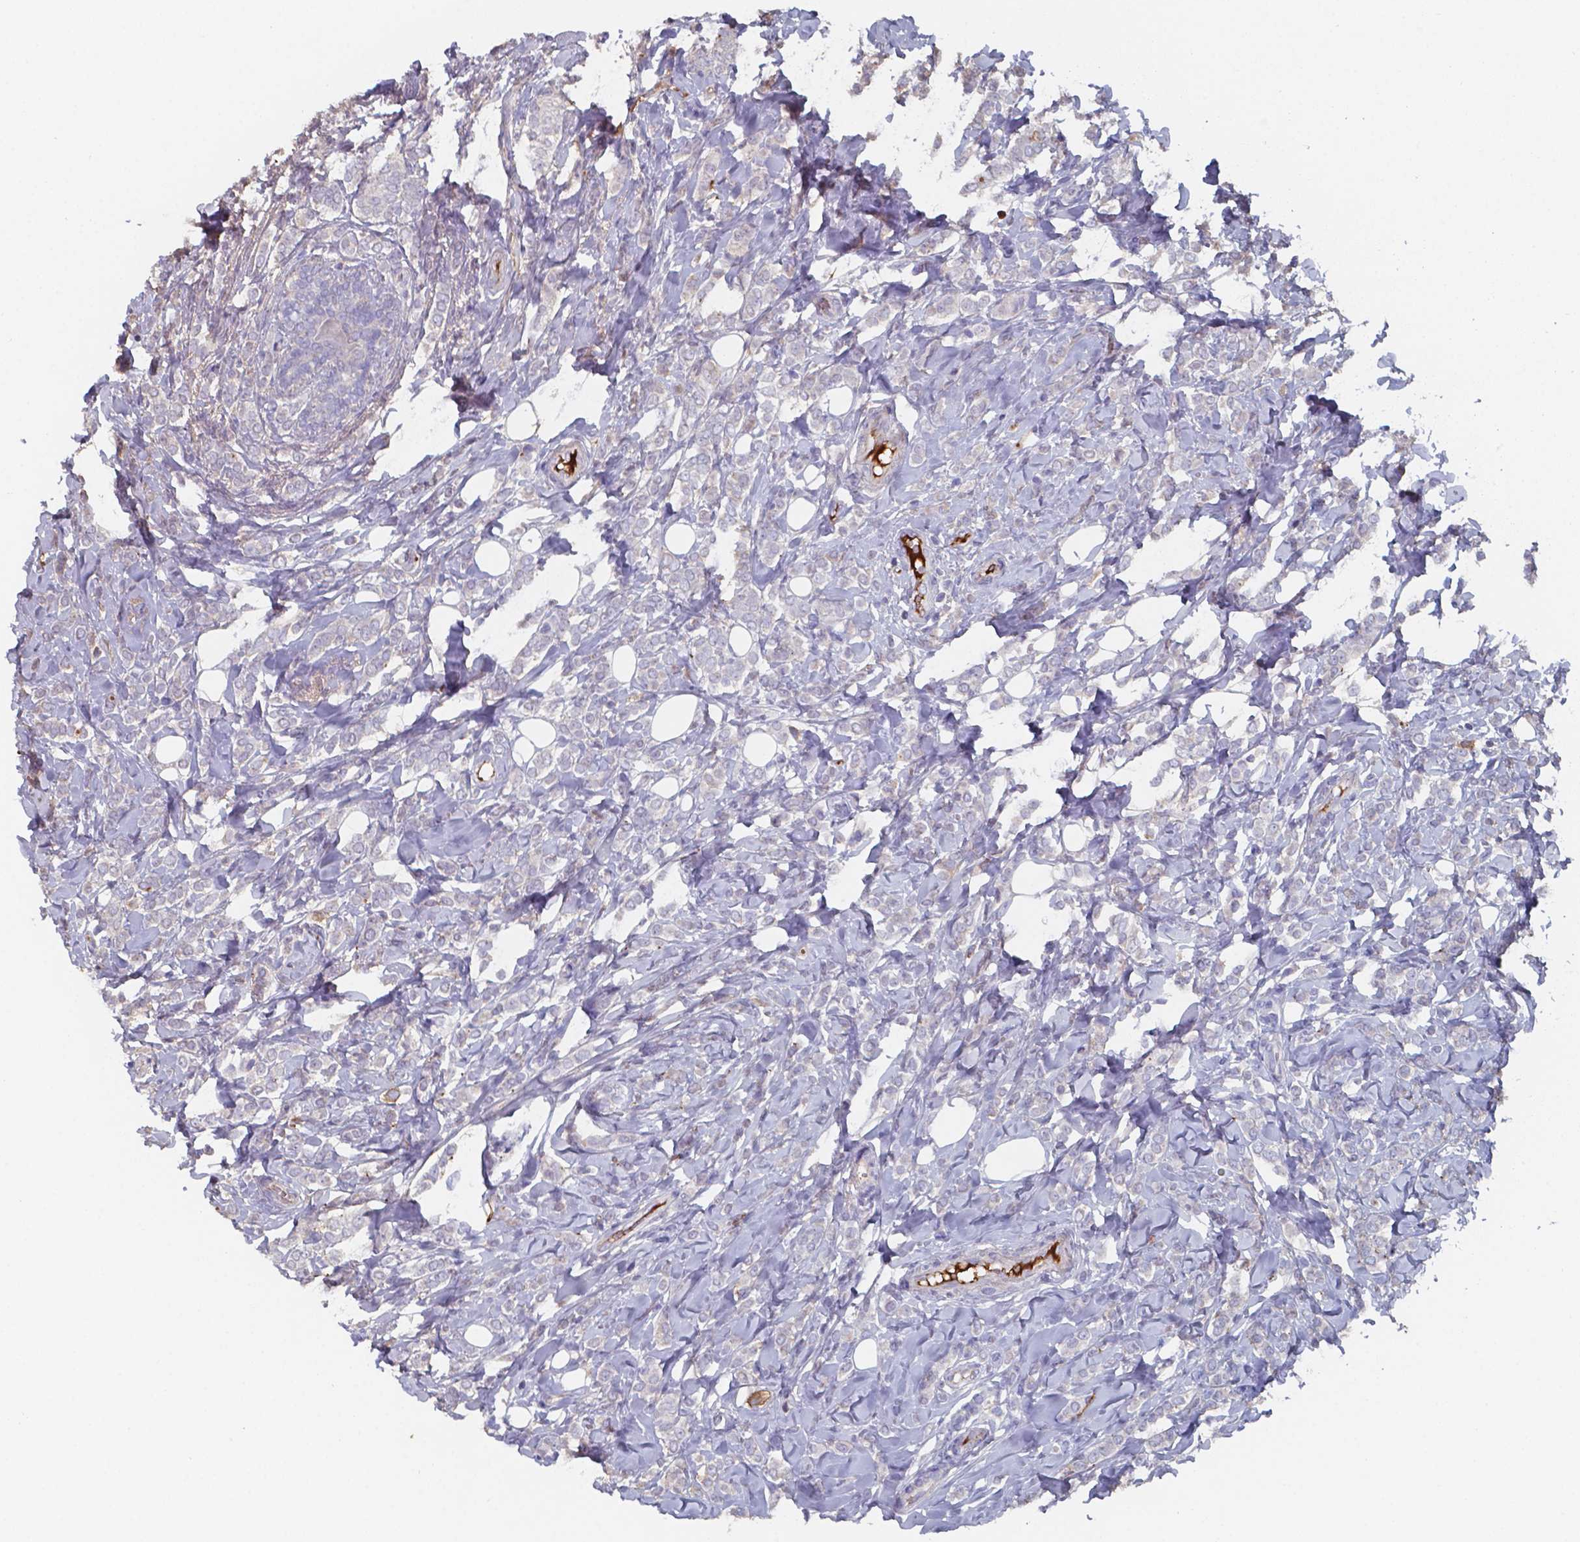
{"staining": {"intensity": "negative", "quantity": "none", "location": "none"}, "tissue": "breast cancer", "cell_type": "Tumor cells", "image_type": "cancer", "snomed": [{"axis": "morphology", "description": "Lobular carcinoma"}, {"axis": "topography", "description": "Breast"}], "caption": "Immunohistochemistry (IHC) of lobular carcinoma (breast) demonstrates no staining in tumor cells.", "gene": "BTBD17", "patient": {"sex": "female", "age": 49}}